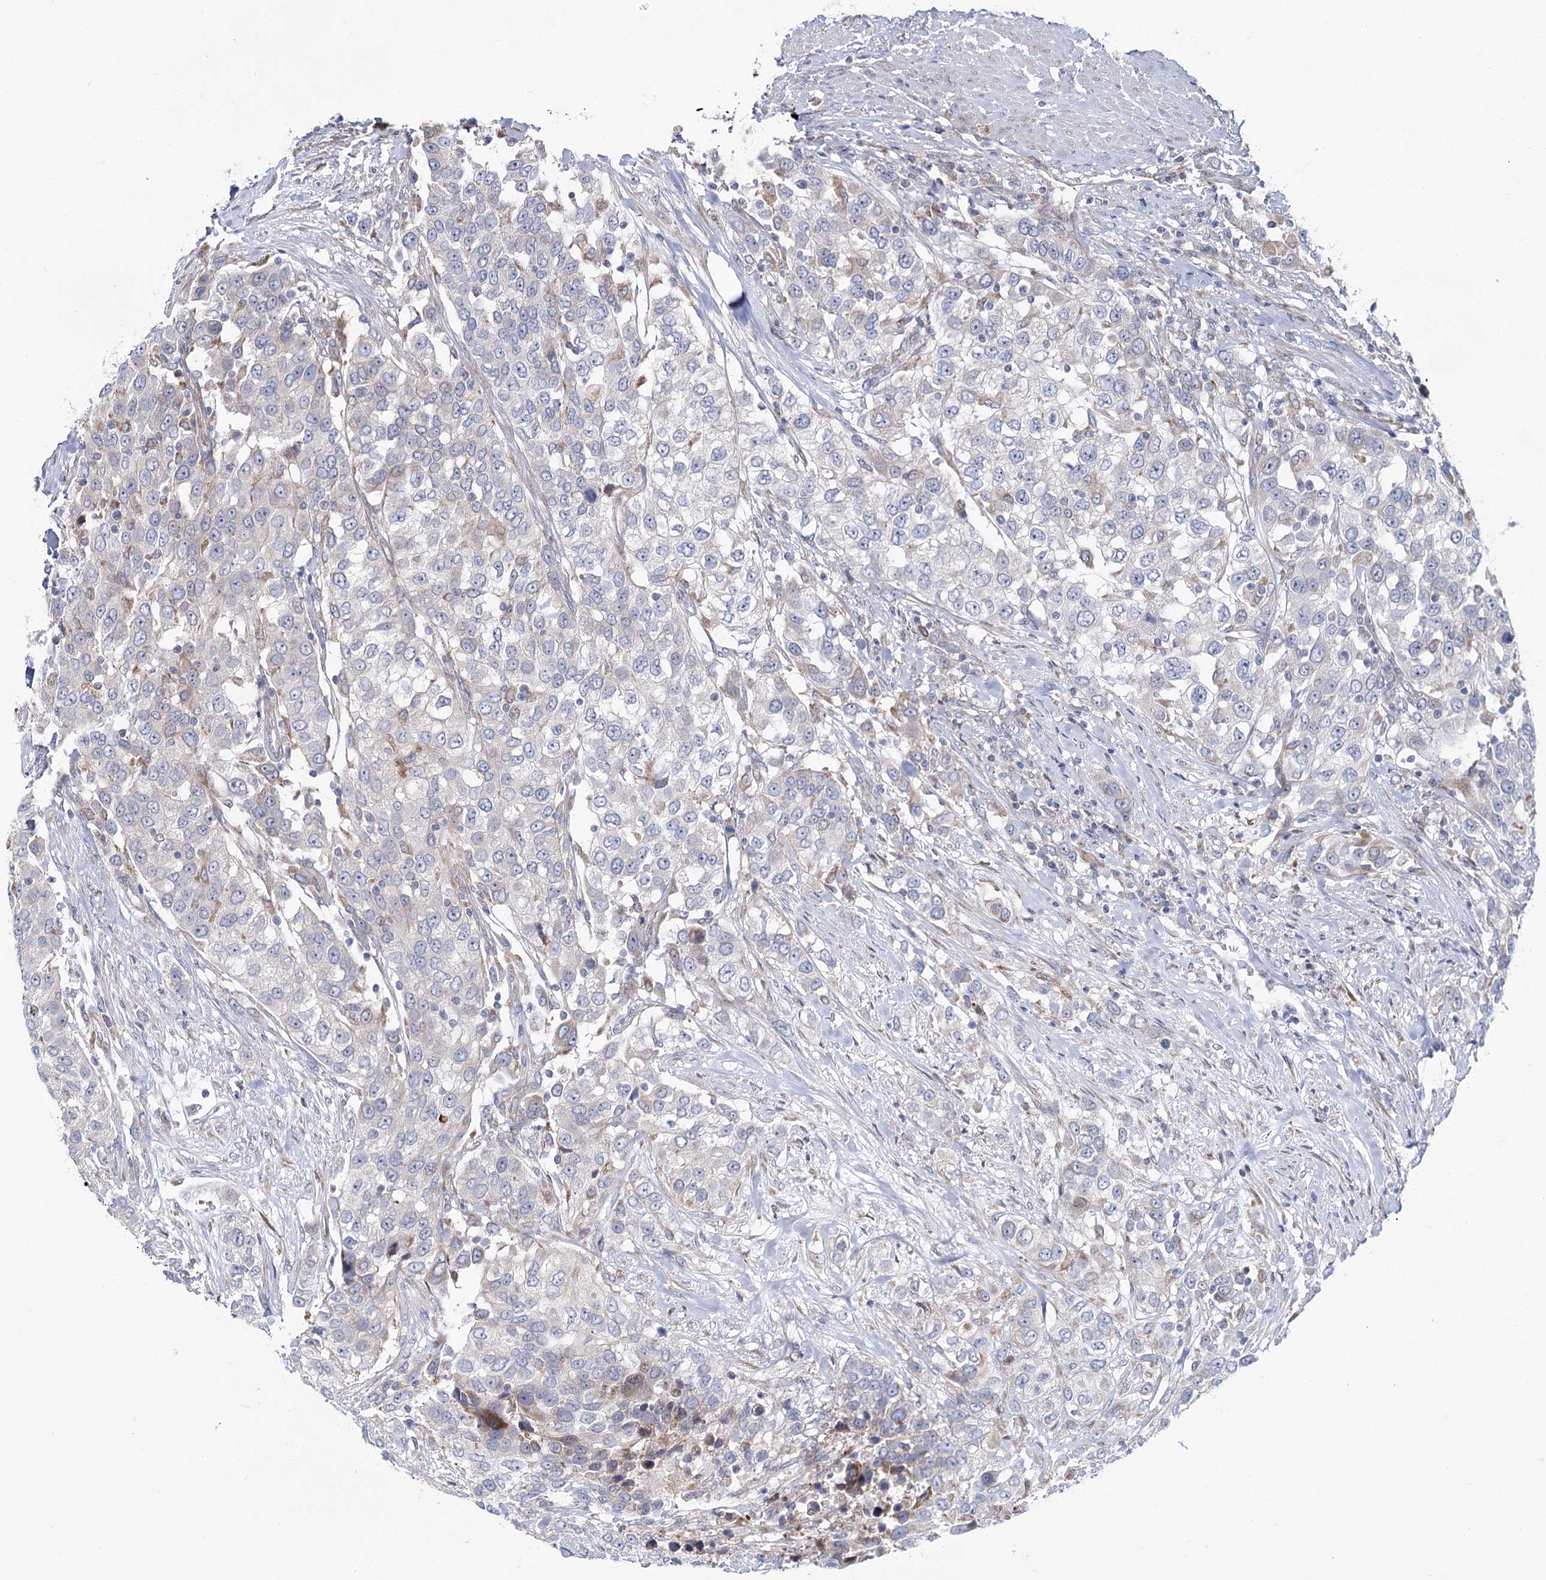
{"staining": {"intensity": "weak", "quantity": "<25%", "location": "cytoplasmic/membranous"}, "tissue": "urothelial cancer", "cell_type": "Tumor cells", "image_type": "cancer", "snomed": [{"axis": "morphology", "description": "Urothelial carcinoma, High grade"}, {"axis": "topography", "description": "Urinary bladder"}], "caption": "DAB (3,3'-diaminobenzidine) immunohistochemical staining of human high-grade urothelial carcinoma shows no significant staining in tumor cells.", "gene": "CPLANE1", "patient": {"sex": "female", "age": 80}}